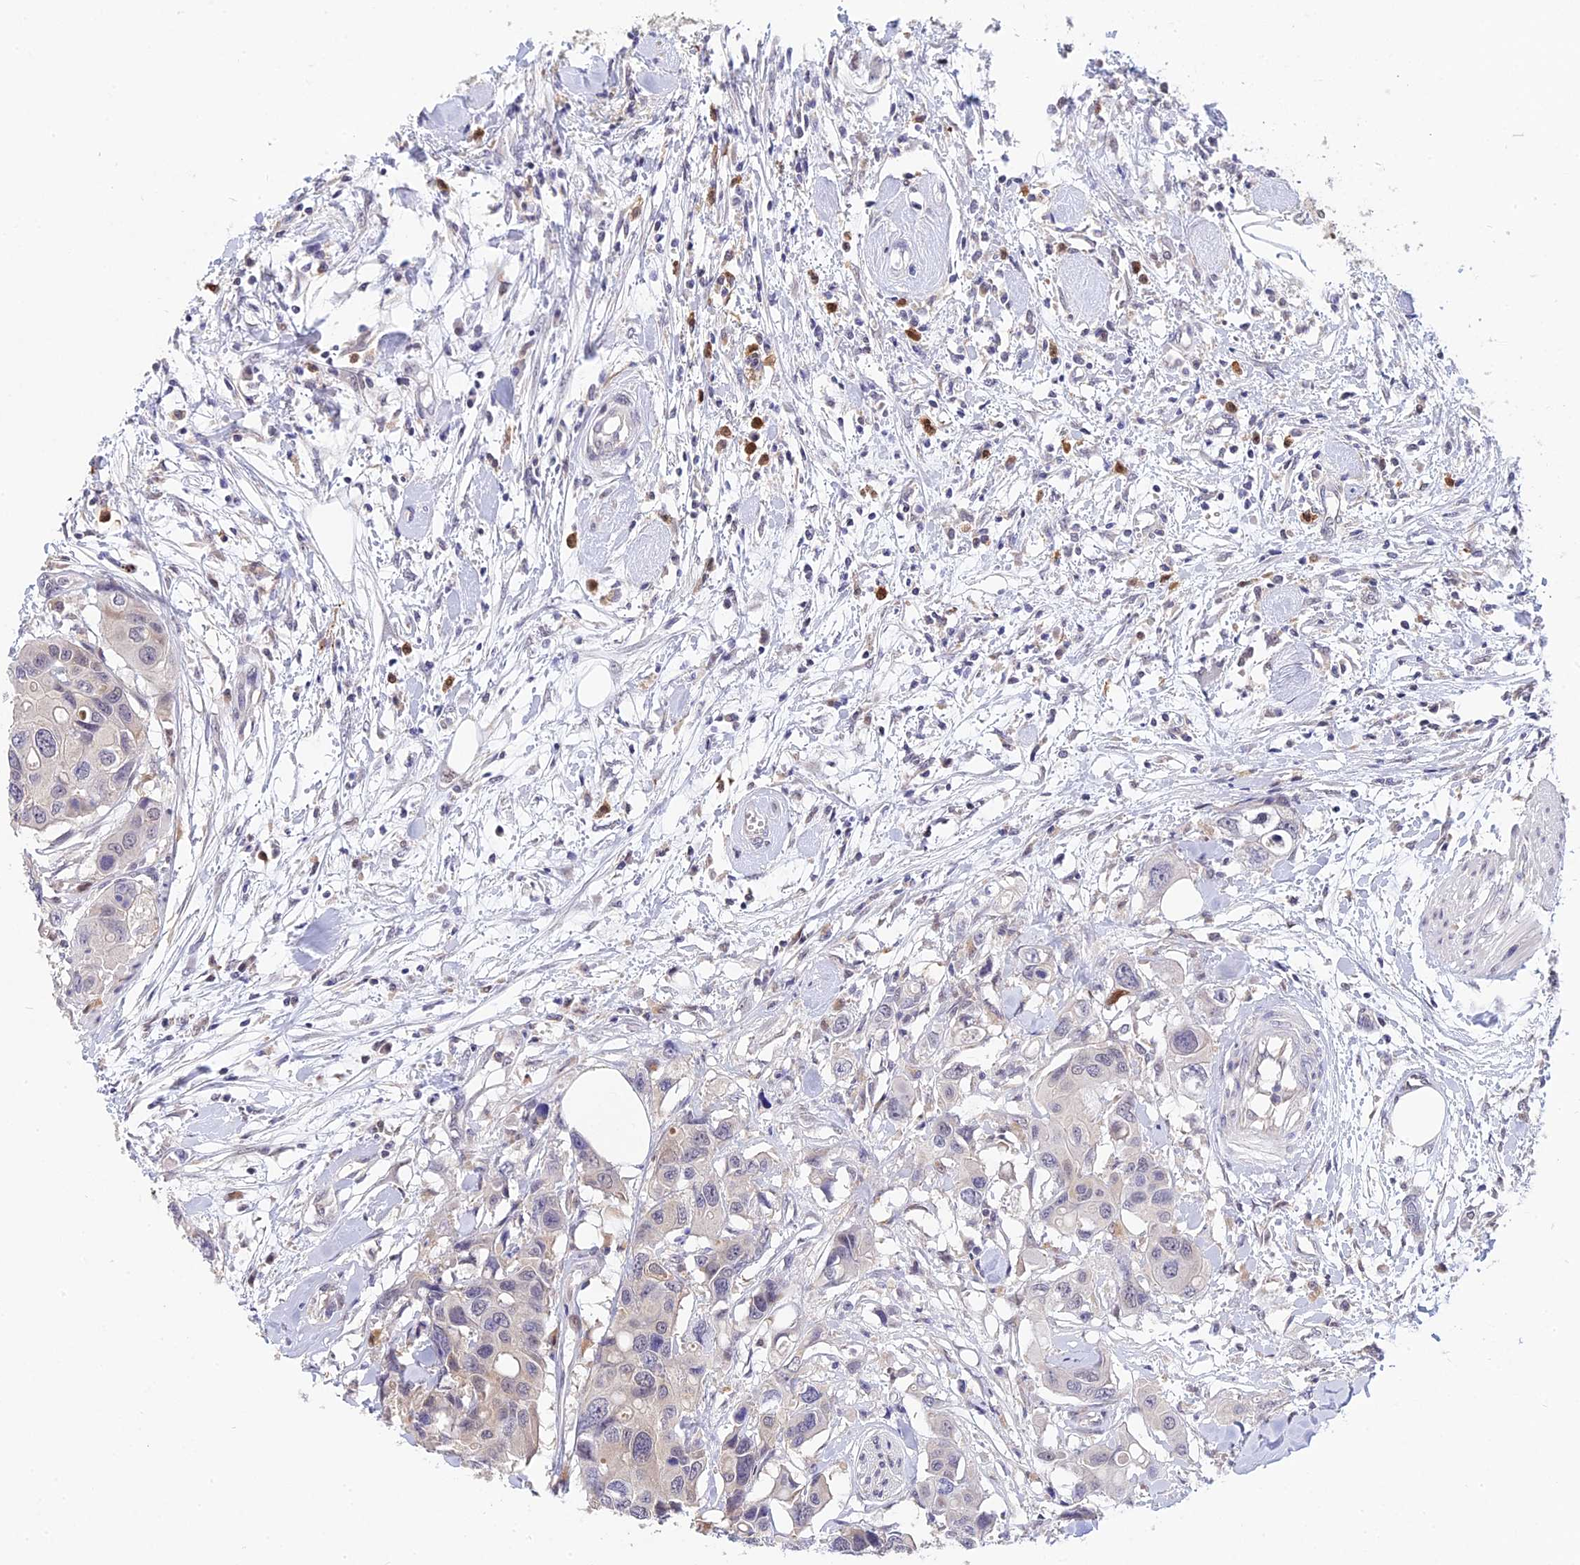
{"staining": {"intensity": "negative", "quantity": "none", "location": "none"}, "tissue": "colorectal cancer", "cell_type": "Tumor cells", "image_type": "cancer", "snomed": [{"axis": "morphology", "description": "Adenocarcinoma, NOS"}, {"axis": "topography", "description": "Colon"}], "caption": "DAB immunohistochemical staining of human colorectal adenocarcinoma reveals no significant positivity in tumor cells.", "gene": "KCTD14", "patient": {"sex": "male", "age": 77}}